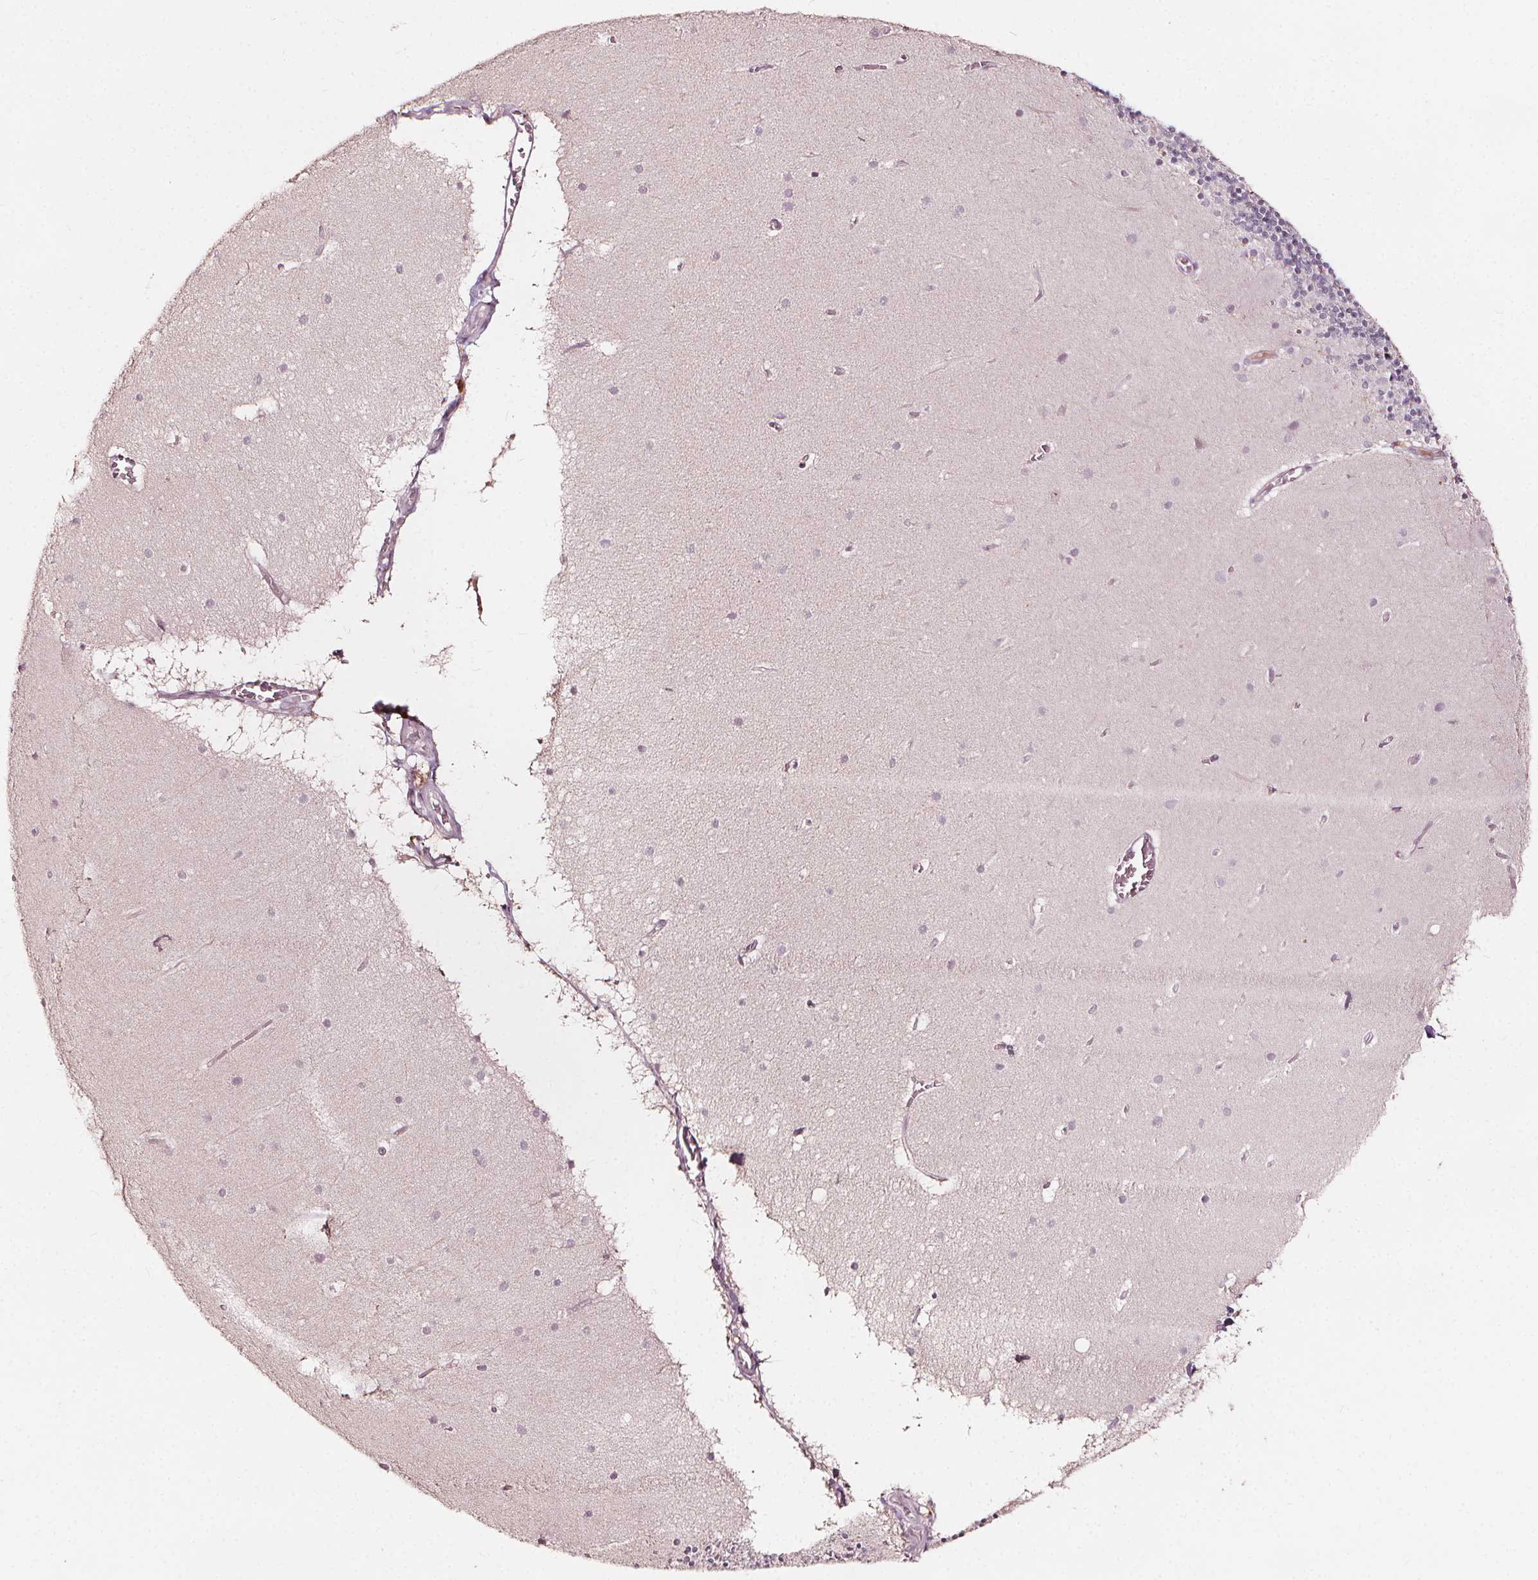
{"staining": {"intensity": "negative", "quantity": "none", "location": "none"}, "tissue": "cerebellum", "cell_type": "Cells in granular layer", "image_type": "normal", "snomed": [{"axis": "morphology", "description": "Normal tissue, NOS"}, {"axis": "topography", "description": "Cerebellum"}], "caption": "High power microscopy micrograph of an IHC histopathology image of unremarkable cerebellum, revealing no significant positivity in cells in granular layer. (Brightfield microscopy of DAB immunohistochemistry (IHC) at high magnification).", "gene": "NPC1L1", "patient": {"sex": "male", "age": 70}}